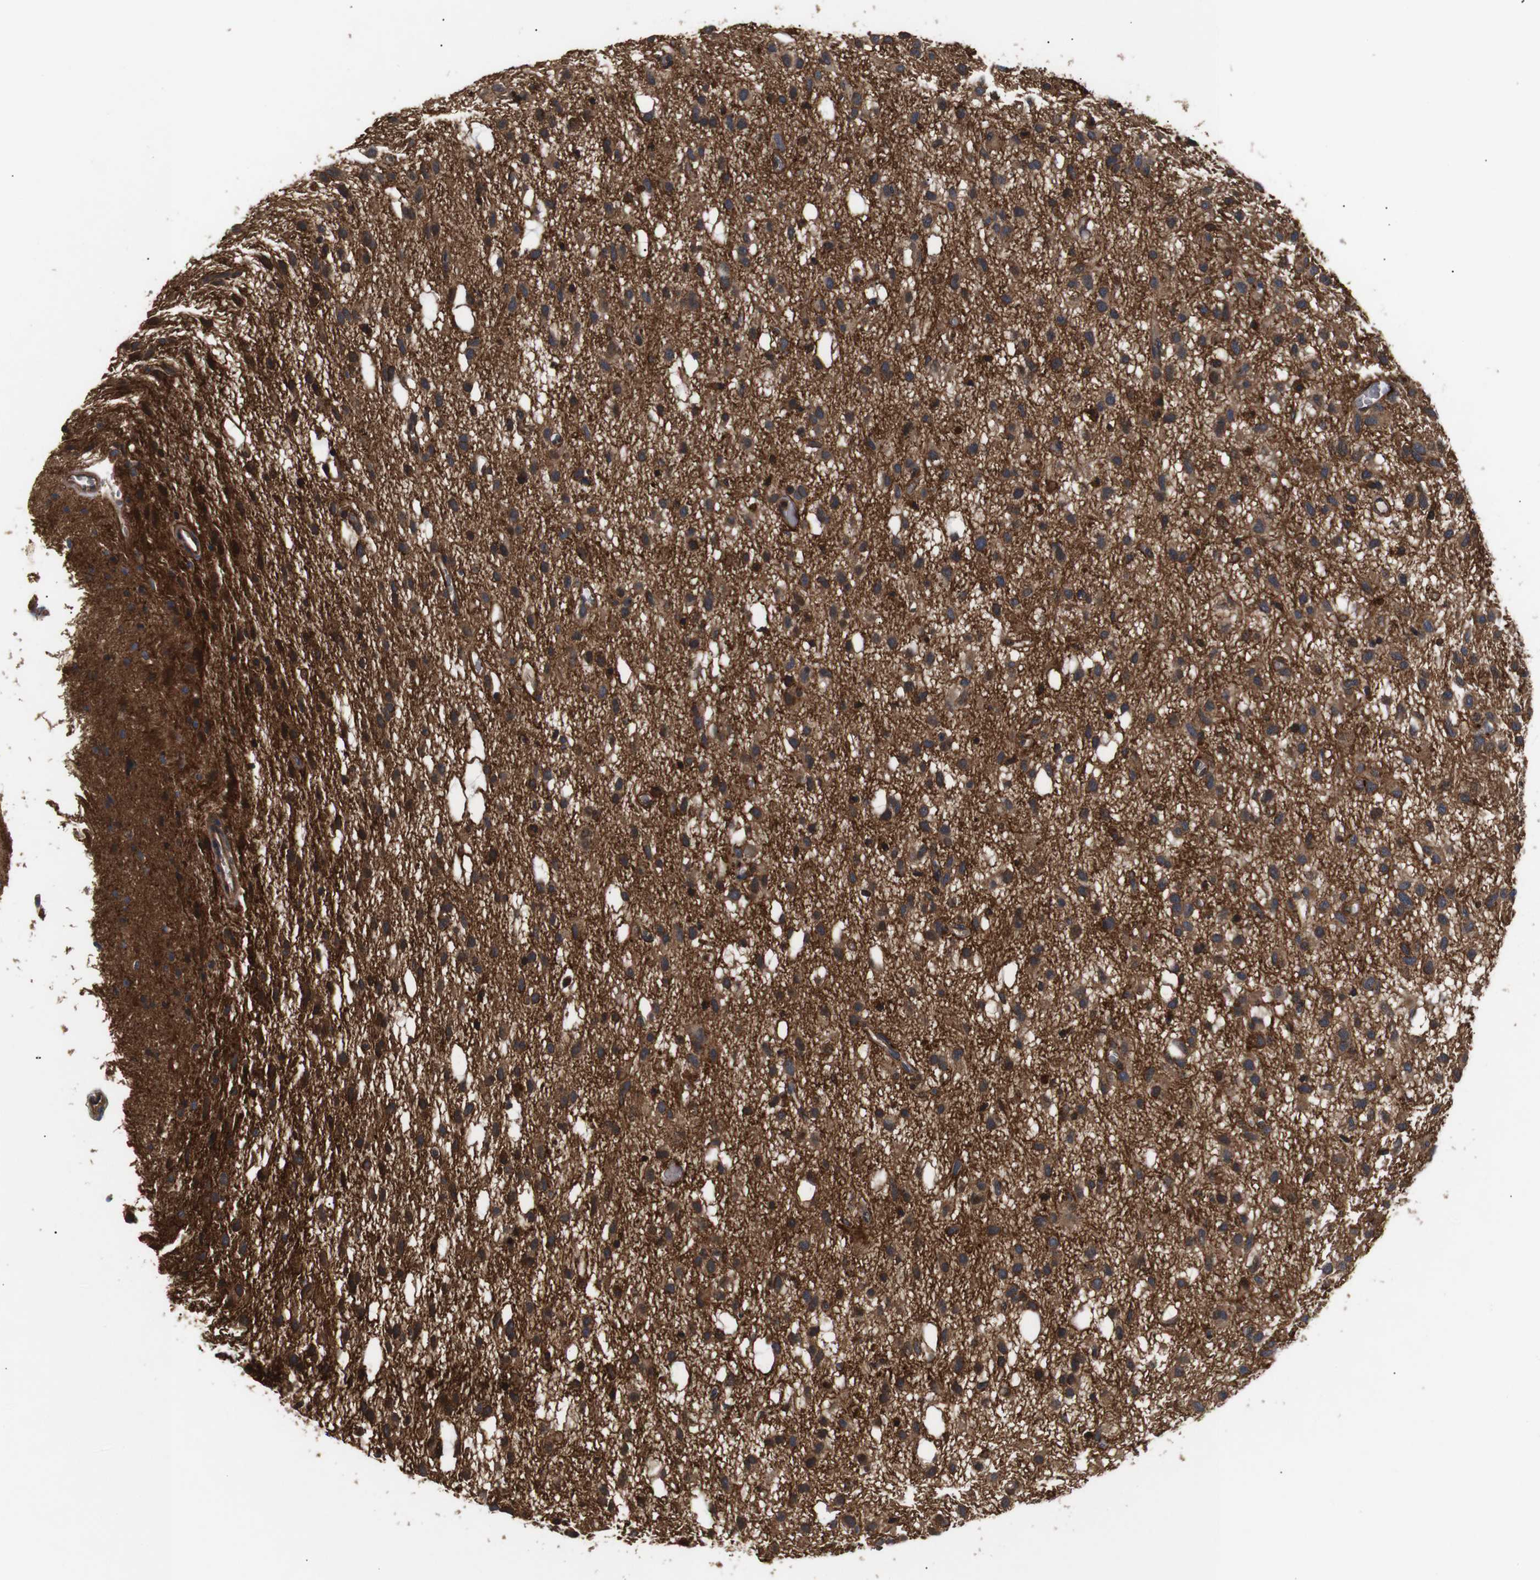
{"staining": {"intensity": "moderate", "quantity": ">75%", "location": "cytoplasmic/membranous"}, "tissue": "glioma", "cell_type": "Tumor cells", "image_type": "cancer", "snomed": [{"axis": "morphology", "description": "Glioma, malignant, Low grade"}, {"axis": "topography", "description": "Brain"}], "caption": "Immunohistochemistry photomicrograph of malignant glioma (low-grade) stained for a protein (brown), which exhibits medium levels of moderate cytoplasmic/membranous staining in about >75% of tumor cells.", "gene": "DDR1", "patient": {"sex": "male", "age": 77}}